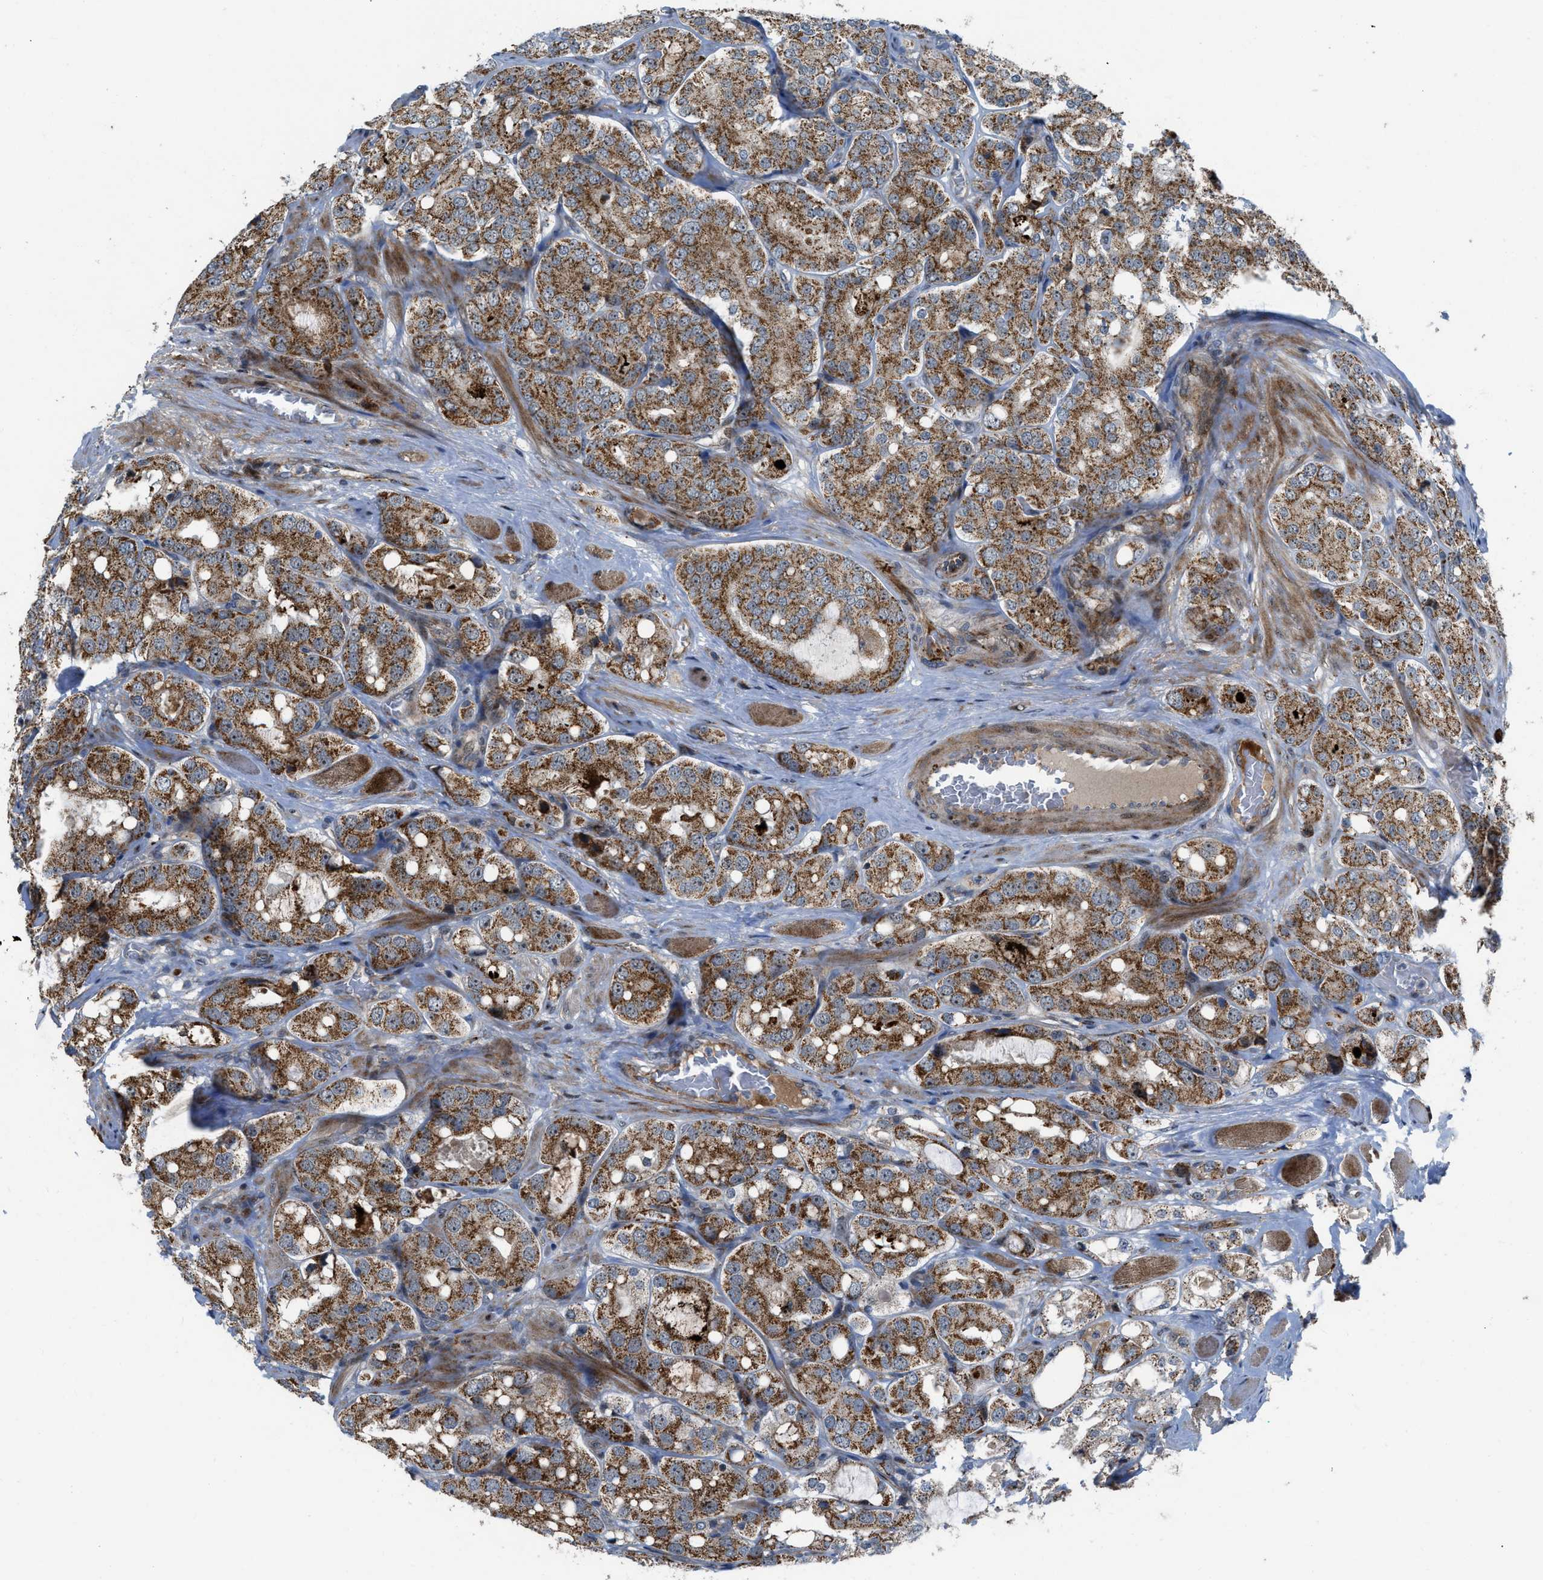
{"staining": {"intensity": "moderate", "quantity": ">75%", "location": "cytoplasmic/membranous"}, "tissue": "prostate cancer", "cell_type": "Tumor cells", "image_type": "cancer", "snomed": [{"axis": "morphology", "description": "Adenocarcinoma, High grade"}, {"axis": "topography", "description": "Prostate"}], "caption": "Moderate cytoplasmic/membranous protein staining is seen in about >75% of tumor cells in prostate cancer. (Stains: DAB (3,3'-diaminobenzidine) in brown, nuclei in blue, Microscopy: brightfield microscopy at high magnification).", "gene": "AP3M2", "patient": {"sex": "male", "age": 65}}